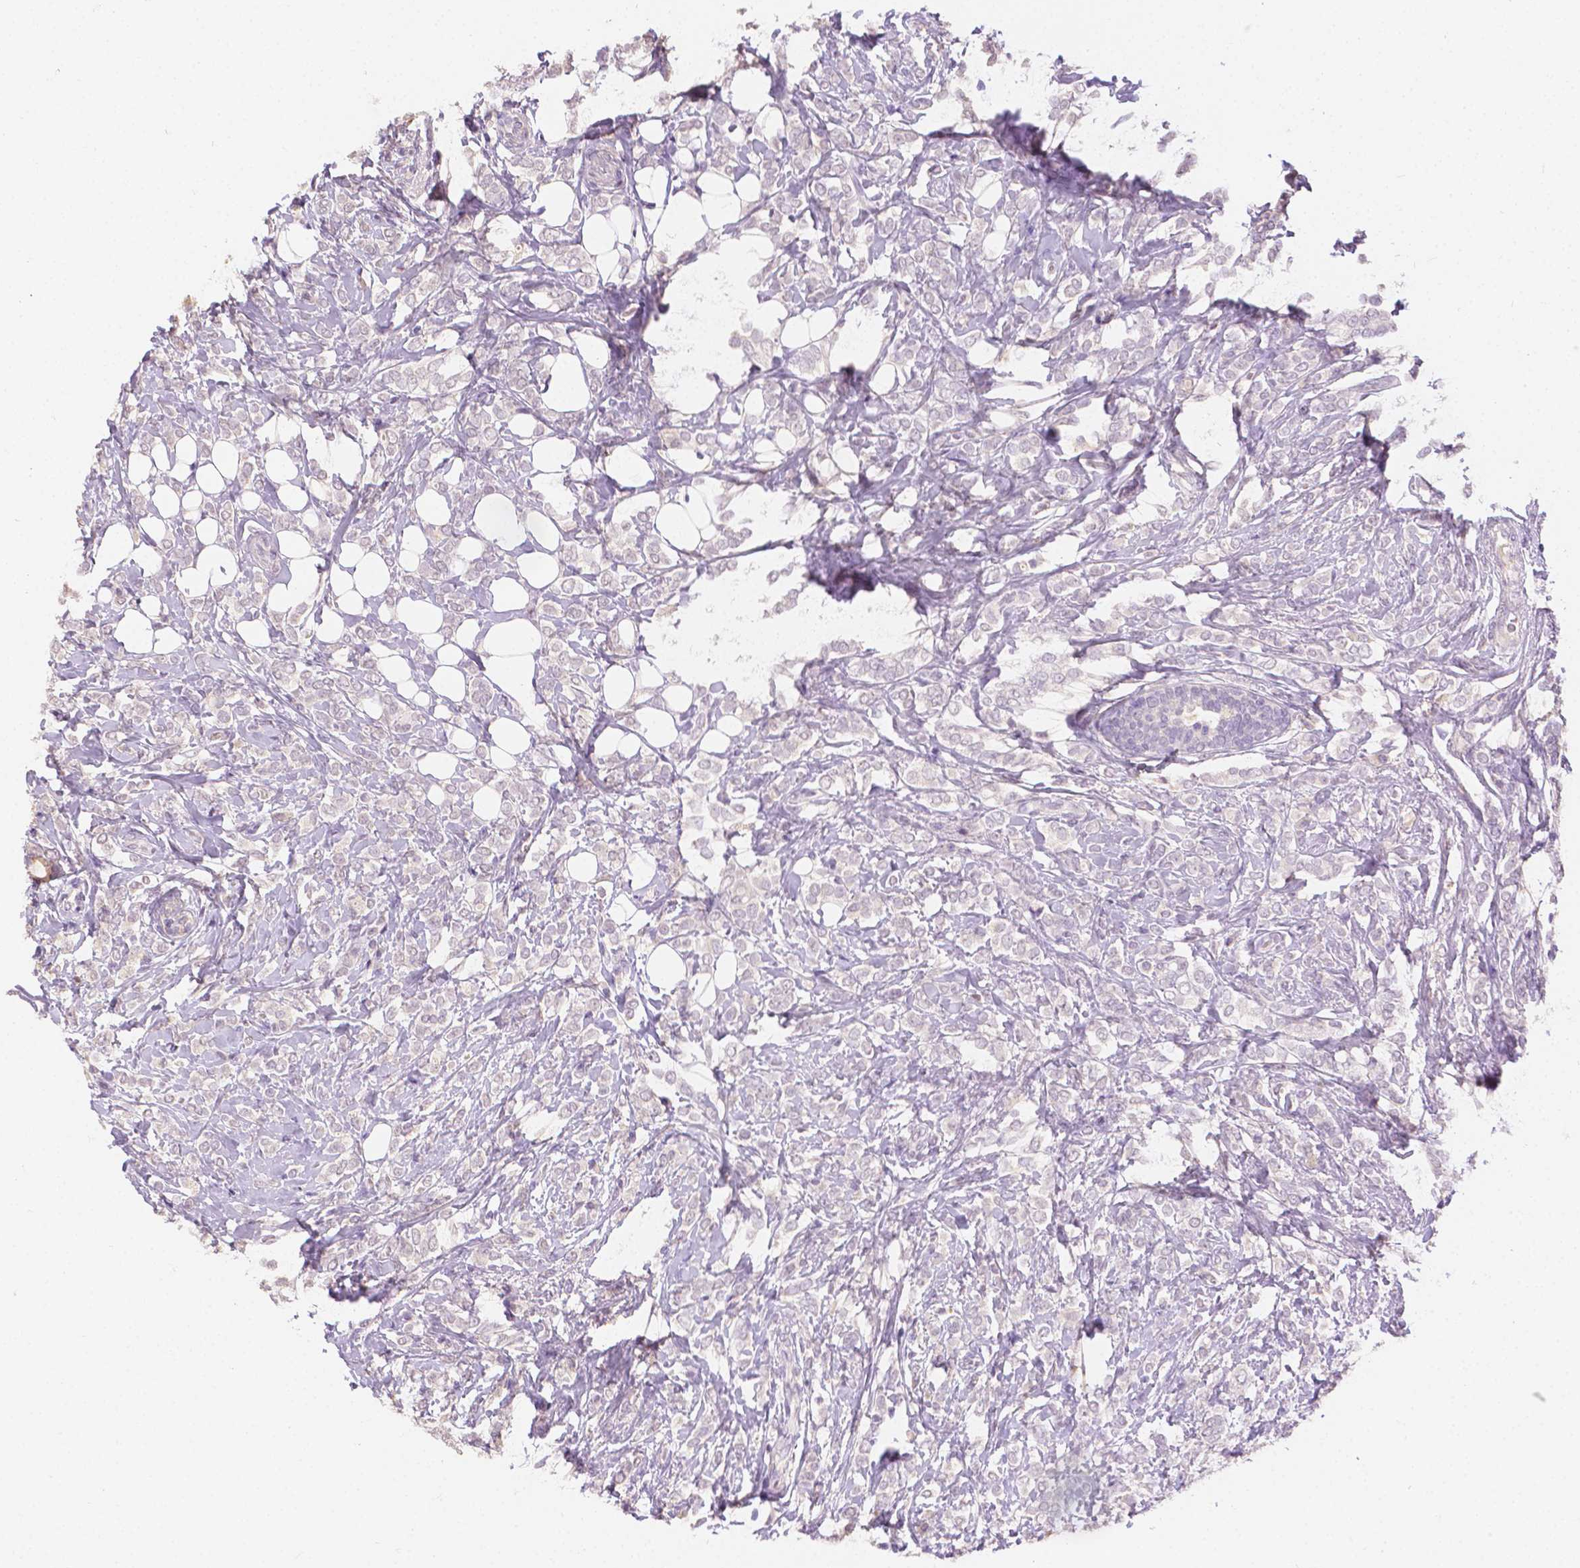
{"staining": {"intensity": "negative", "quantity": "none", "location": "none"}, "tissue": "breast cancer", "cell_type": "Tumor cells", "image_type": "cancer", "snomed": [{"axis": "morphology", "description": "Lobular carcinoma"}, {"axis": "topography", "description": "Breast"}], "caption": "Immunohistochemistry (IHC) micrograph of breast lobular carcinoma stained for a protein (brown), which demonstrates no expression in tumor cells. (Immunohistochemistry, brightfield microscopy, high magnification).", "gene": "TGM1", "patient": {"sex": "female", "age": 49}}